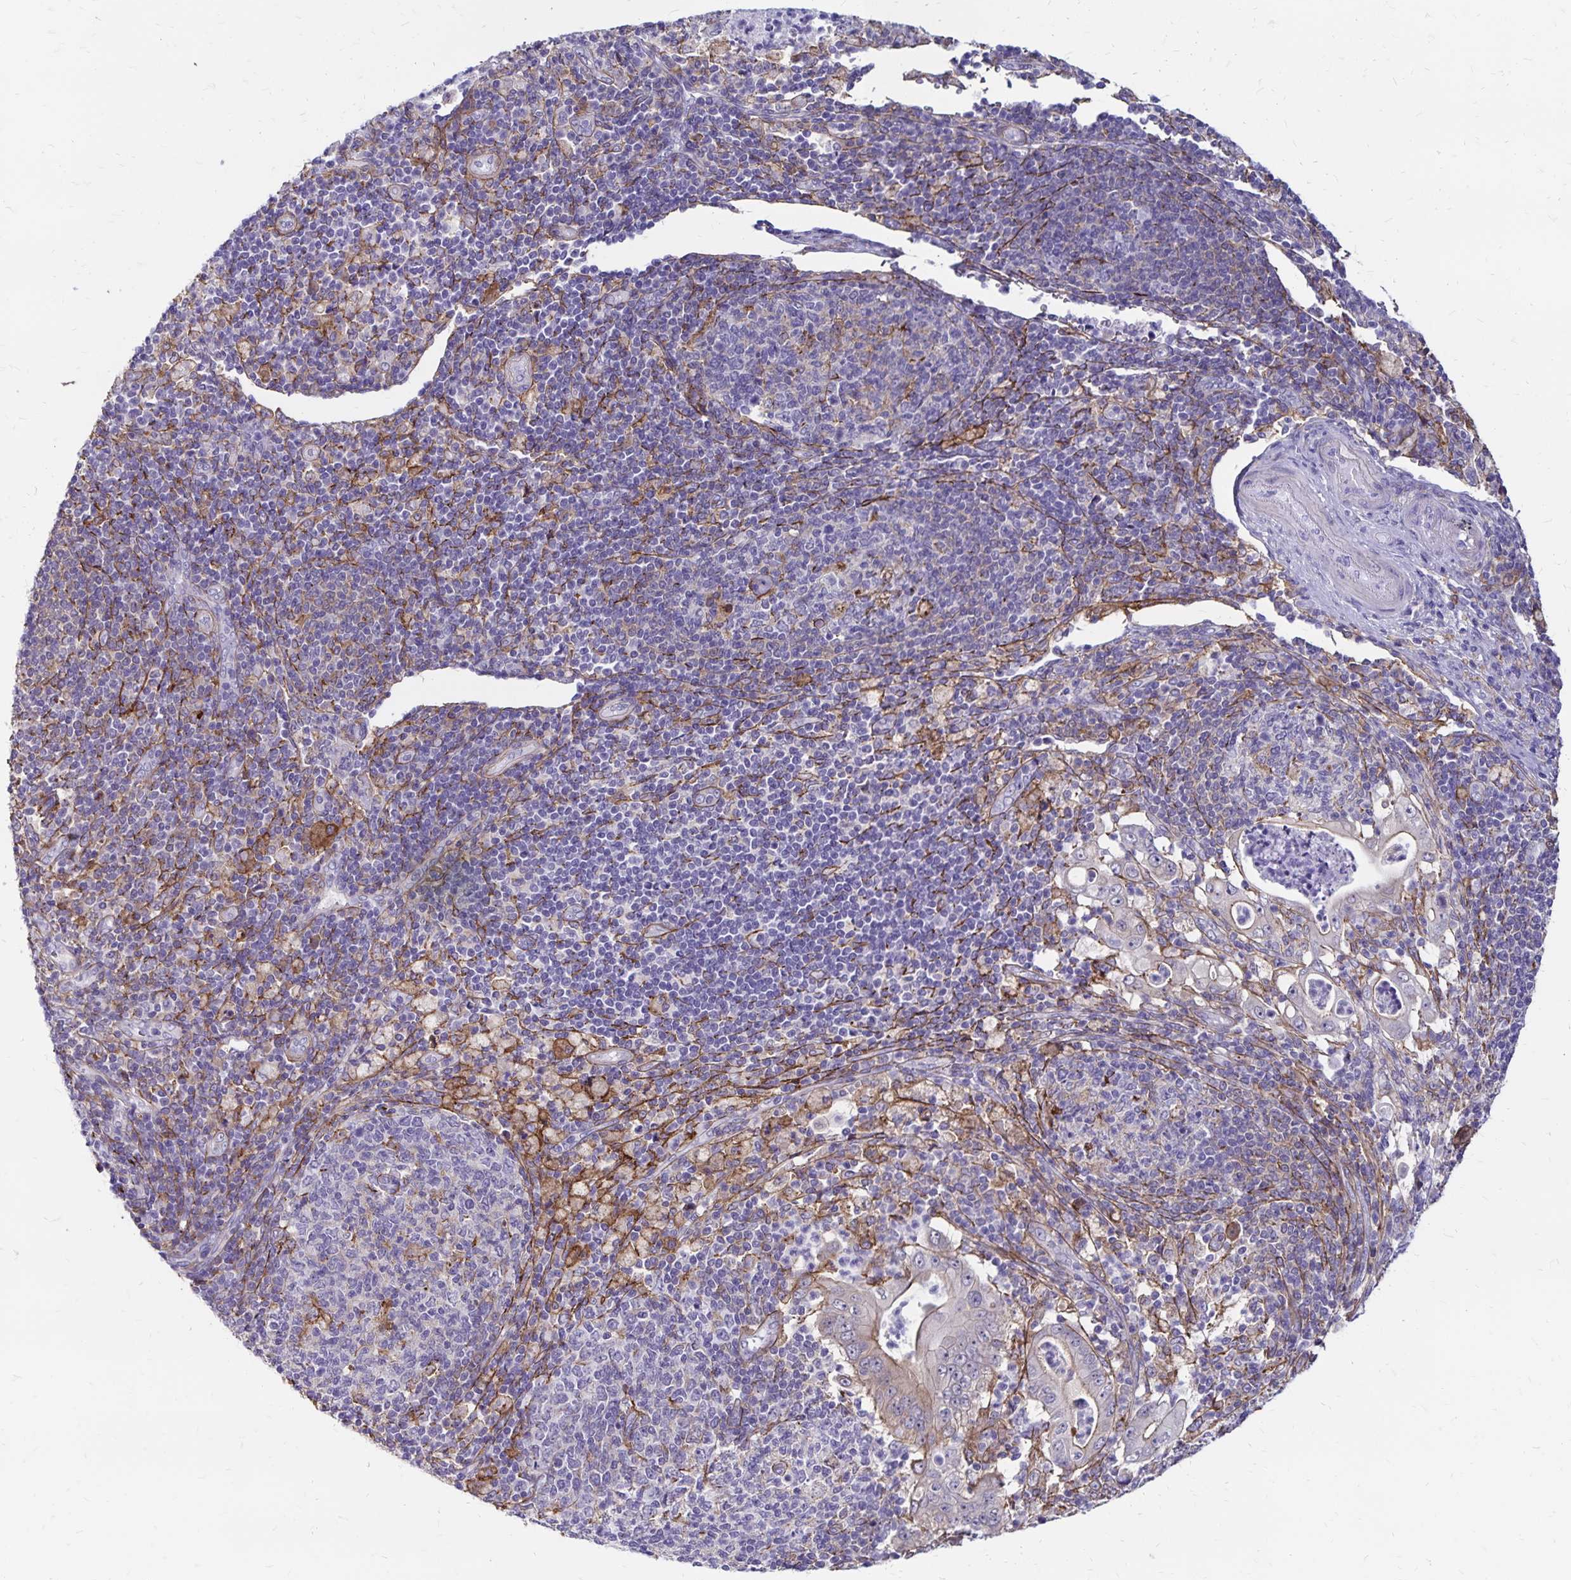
{"staining": {"intensity": "weak", "quantity": "<25%", "location": "cytoplasmic/membranous"}, "tissue": "pancreatic cancer", "cell_type": "Tumor cells", "image_type": "cancer", "snomed": [{"axis": "morphology", "description": "Adenocarcinoma, NOS"}, {"axis": "topography", "description": "Pancreas"}], "caption": "Tumor cells show no significant staining in pancreatic cancer.", "gene": "TNS3", "patient": {"sex": "male", "age": 71}}